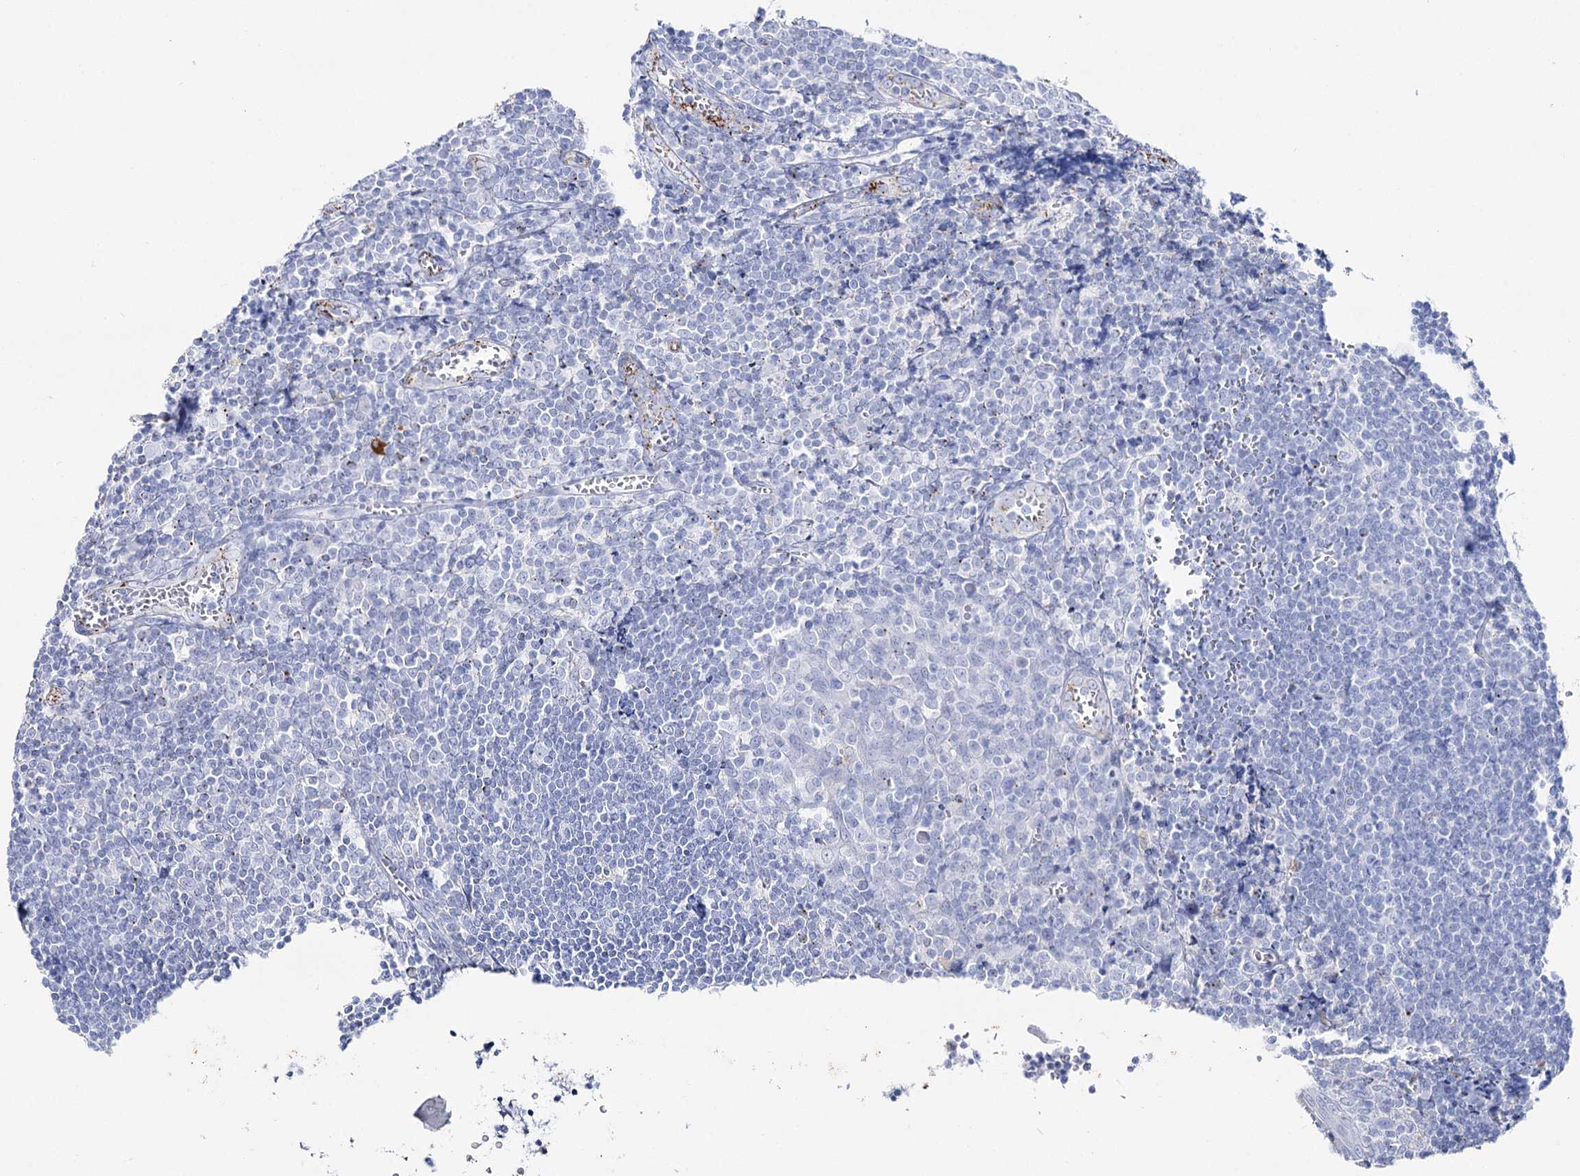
{"staining": {"intensity": "negative", "quantity": "none", "location": "none"}, "tissue": "tonsil", "cell_type": "Germinal center cells", "image_type": "normal", "snomed": [{"axis": "morphology", "description": "Normal tissue, NOS"}, {"axis": "topography", "description": "Tonsil"}], "caption": "A high-resolution micrograph shows IHC staining of benign tonsil, which demonstrates no significant staining in germinal center cells. (Brightfield microscopy of DAB immunohistochemistry (IHC) at high magnification).", "gene": "SLC3A1", "patient": {"sex": "male", "age": 27}}